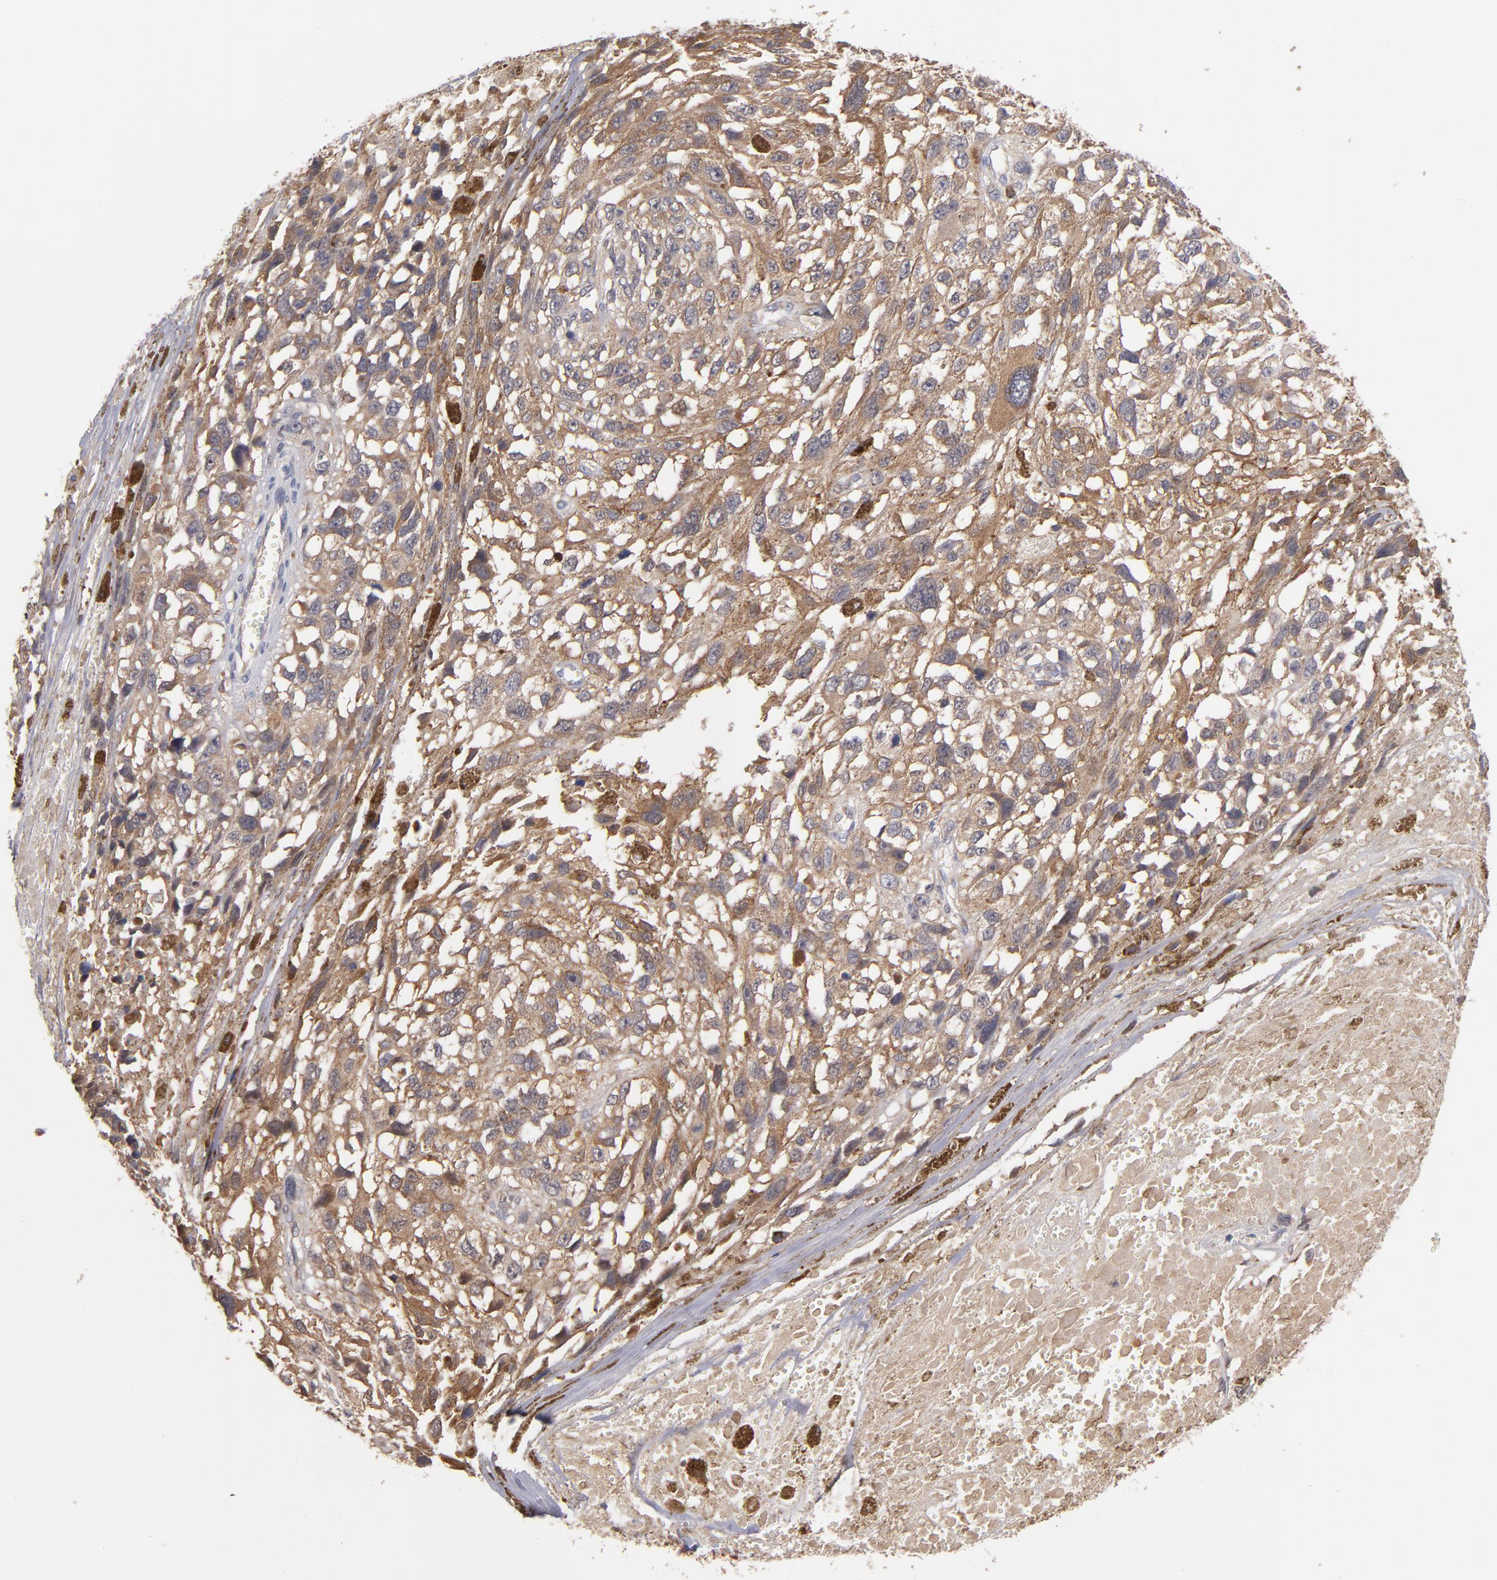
{"staining": {"intensity": "moderate", "quantity": ">75%", "location": "cytoplasmic/membranous"}, "tissue": "melanoma", "cell_type": "Tumor cells", "image_type": "cancer", "snomed": [{"axis": "morphology", "description": "Malignant melanoma, Metastatic site"}, {"axis": "topography", "description": "Lymph node"}], "caption": "Malignant melanoma (metastatic site) stained with DAB (3,3'-diaminobenzidine) immunohistochemistry demonstrates medium levels of moderate cytoplasmic/membranous expression in approximately >75% of tumor cells.", "gene": "GMFG", "patient": {"sex": "male", "age": 59}}